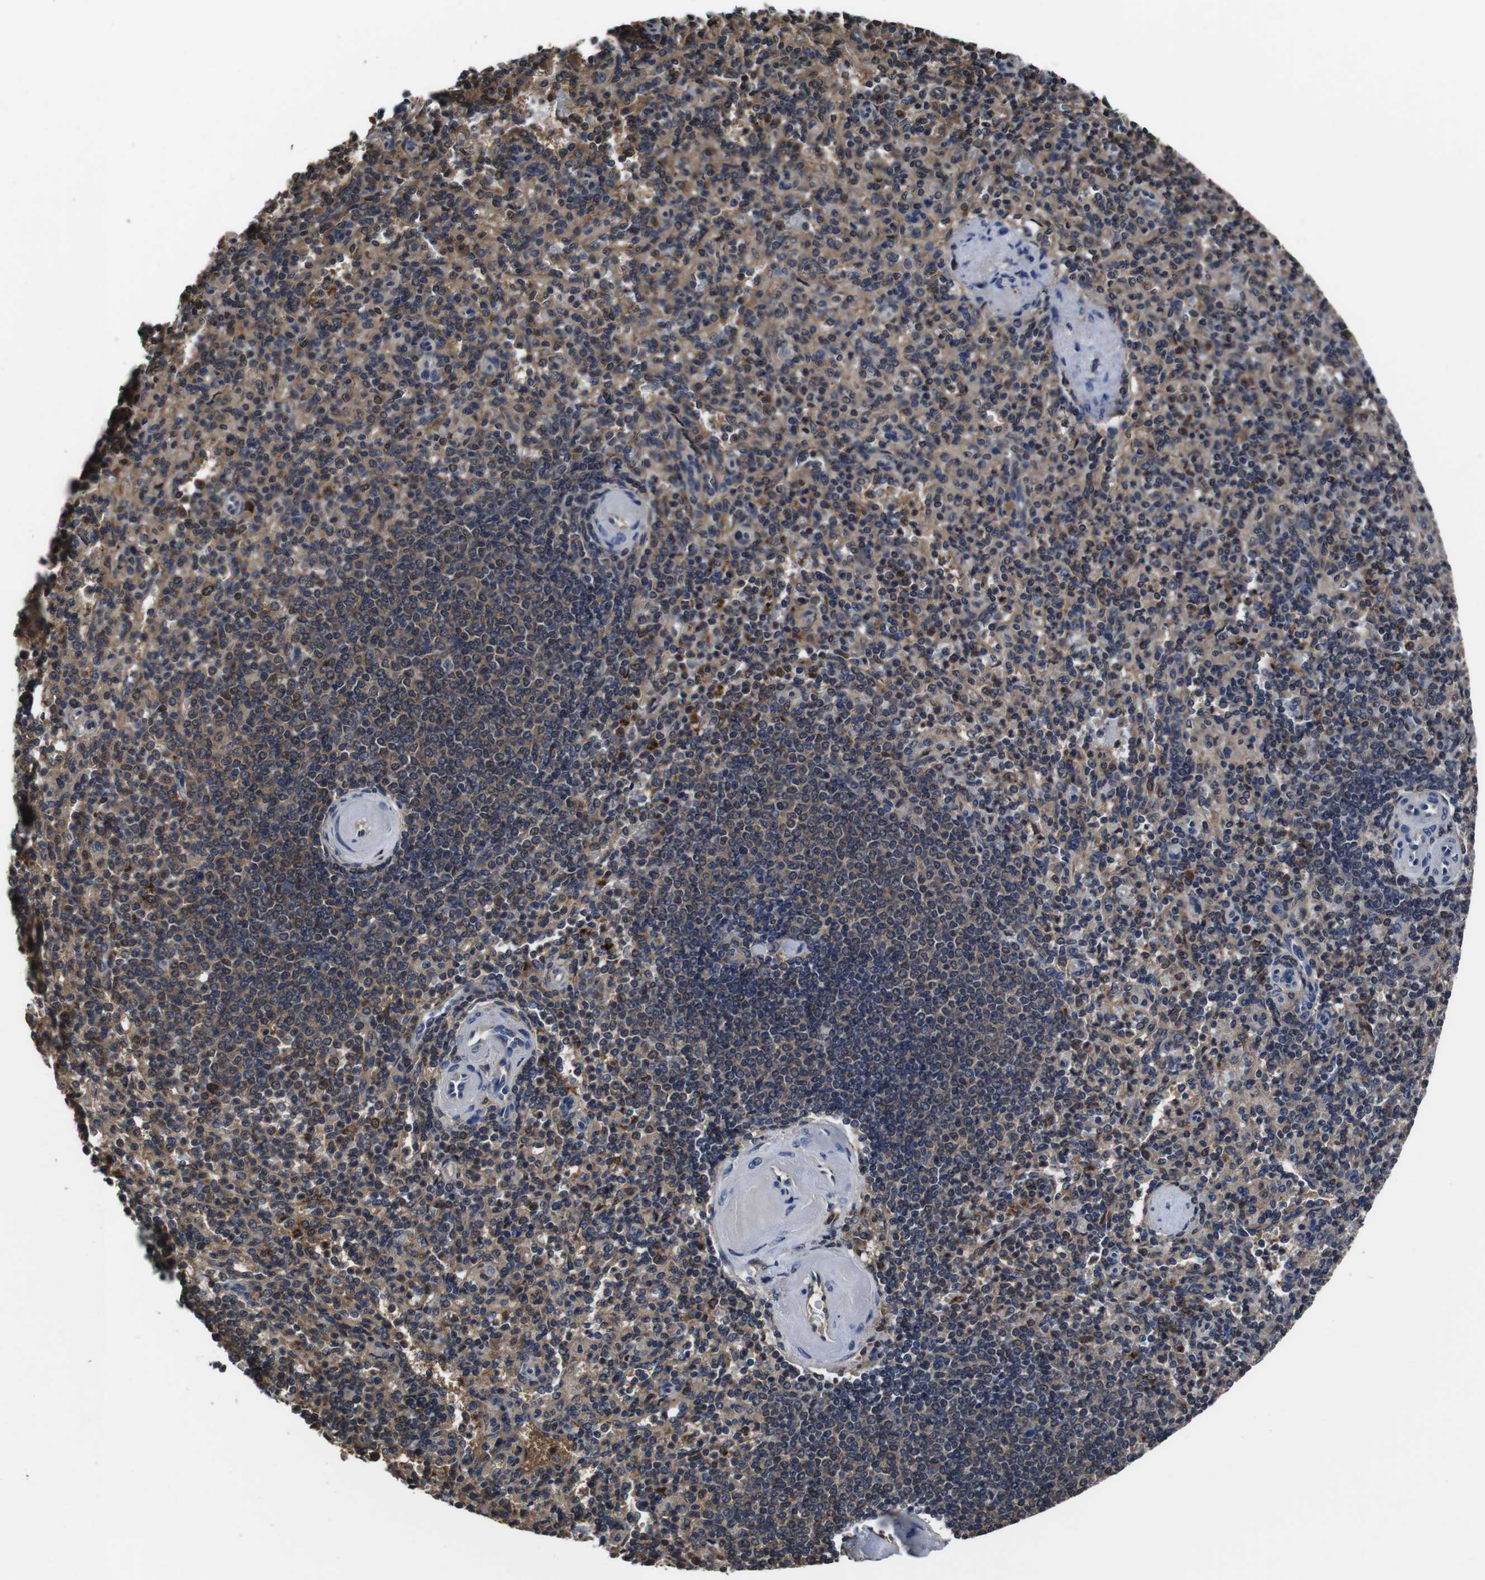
{"staining": {"intensity": "moderate", "quantity": ">75%", "location": "cytoplasmic/membranous"}, "tissue": "spleen", "cell_type": "Cells in red pulp", "image_type": "normal", "snomed": [{"axis": "morphology", "description": "Normal tissue, NOS"}, {"axis": "topography", "description": "Spleen"}], "caption": "The immunohistochemical stain highlights moderate cytoplasmic/membranous staining in cells in red pulp of benign spleen.", "gene": "CXCL11", "patient": {"sex": "female", "age": 74}}